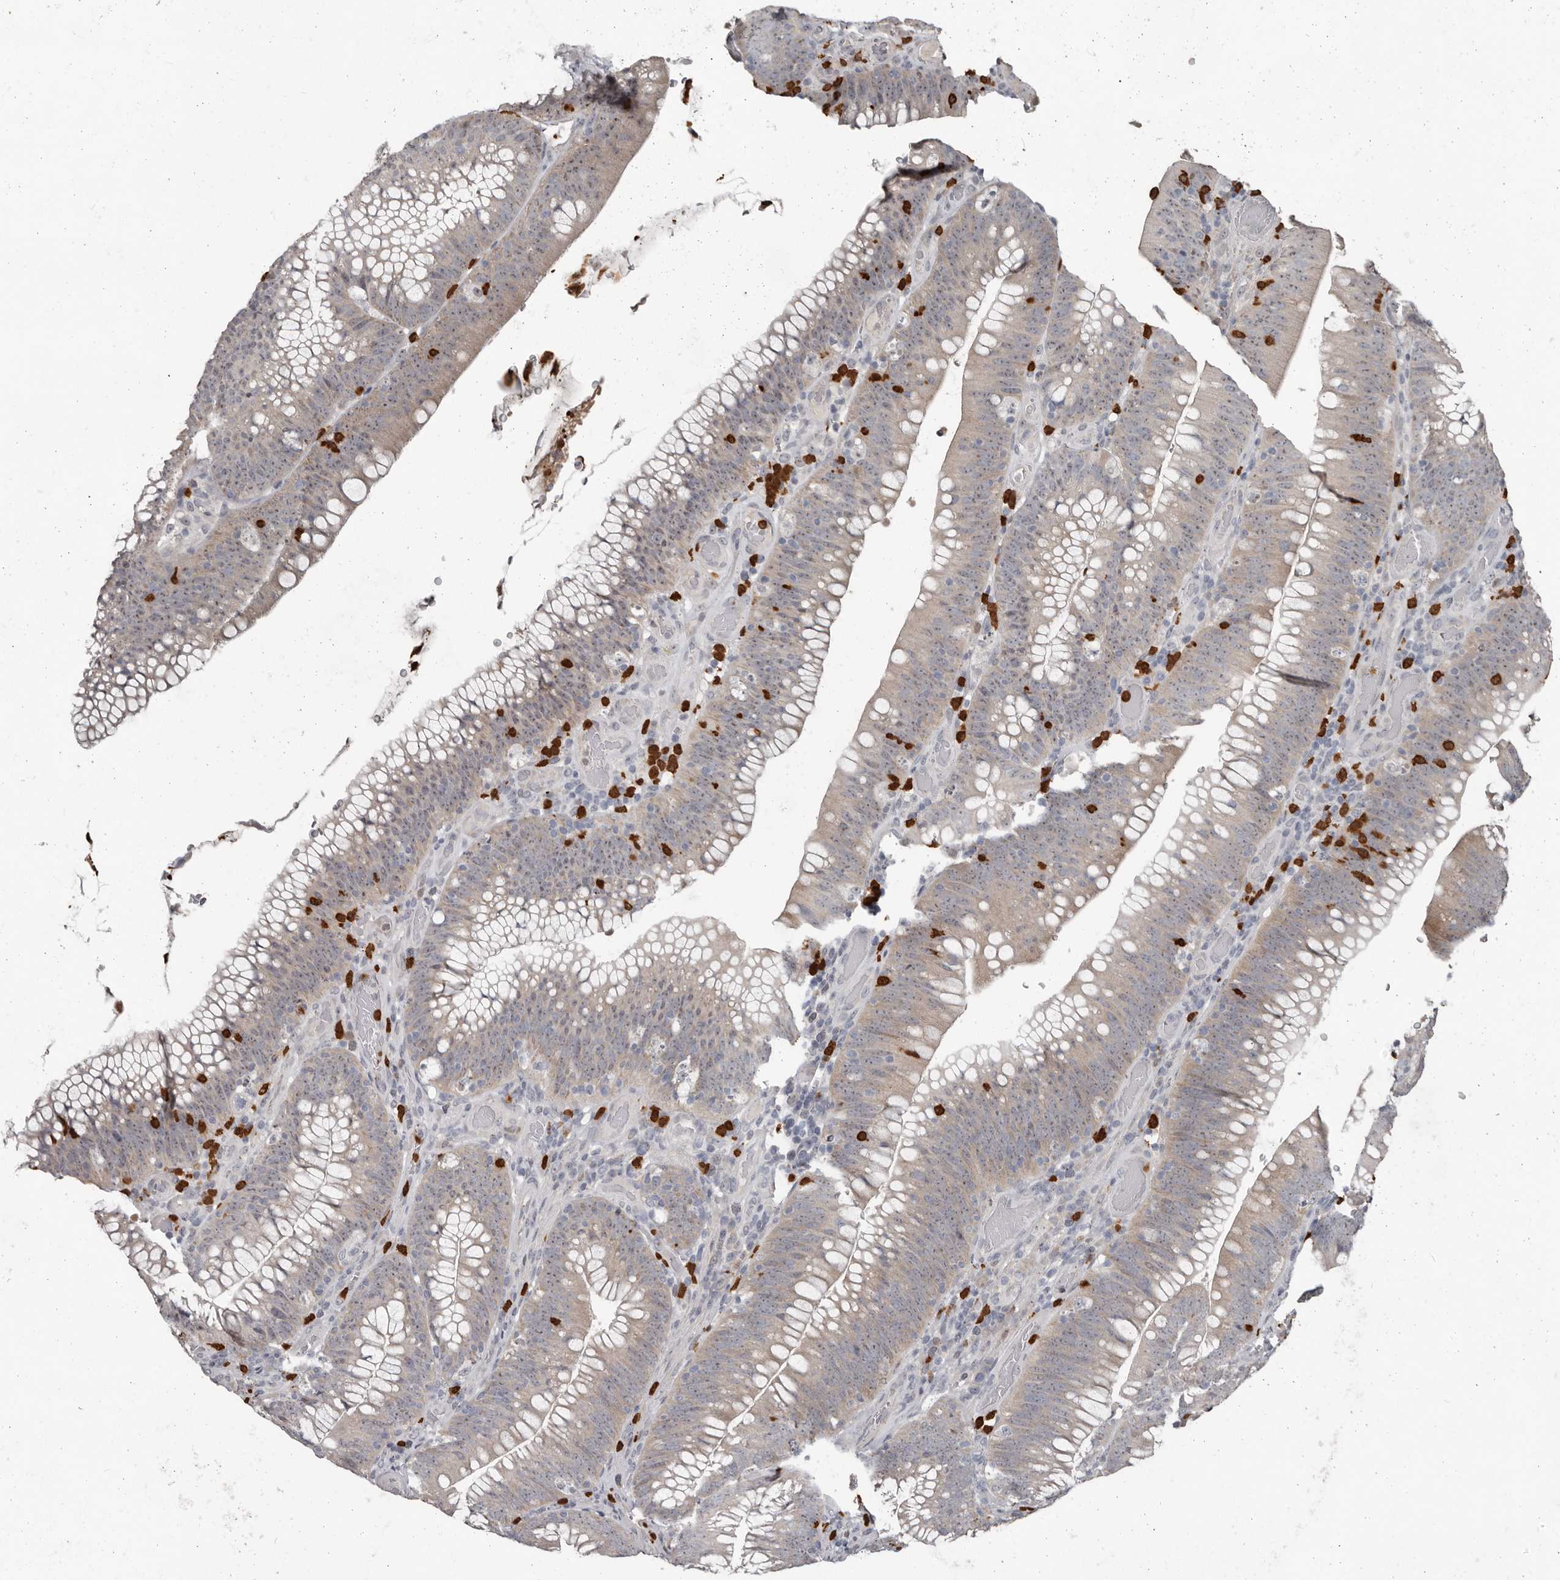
{"staining": {"intensity": "weak", "quantity": "25%-75%", "location": "cytoplasmic/membranous,nuclear"}, "tissue": "colorectal cancer", "cell_type": "Tumor cells", "image_type": "cancer", "snomed": [{"axis": "morphology", "description": "Normal tissue, NOS"}, {"axis": "topography", "description": "Colon"}], "caption": "A photomicrograph of colorectal cancer stained for a protein displays weak cytoplasmic/membranous and nuclear brown staining in tumor cells. (Stains: DAB (3,3'-diaminobenzidine) in brown, nuclei in blue, Microscopy: brightfield microscopy at high magnification).", "gene": "GPR157", "patient": {"sex": "female", "age": 82}}